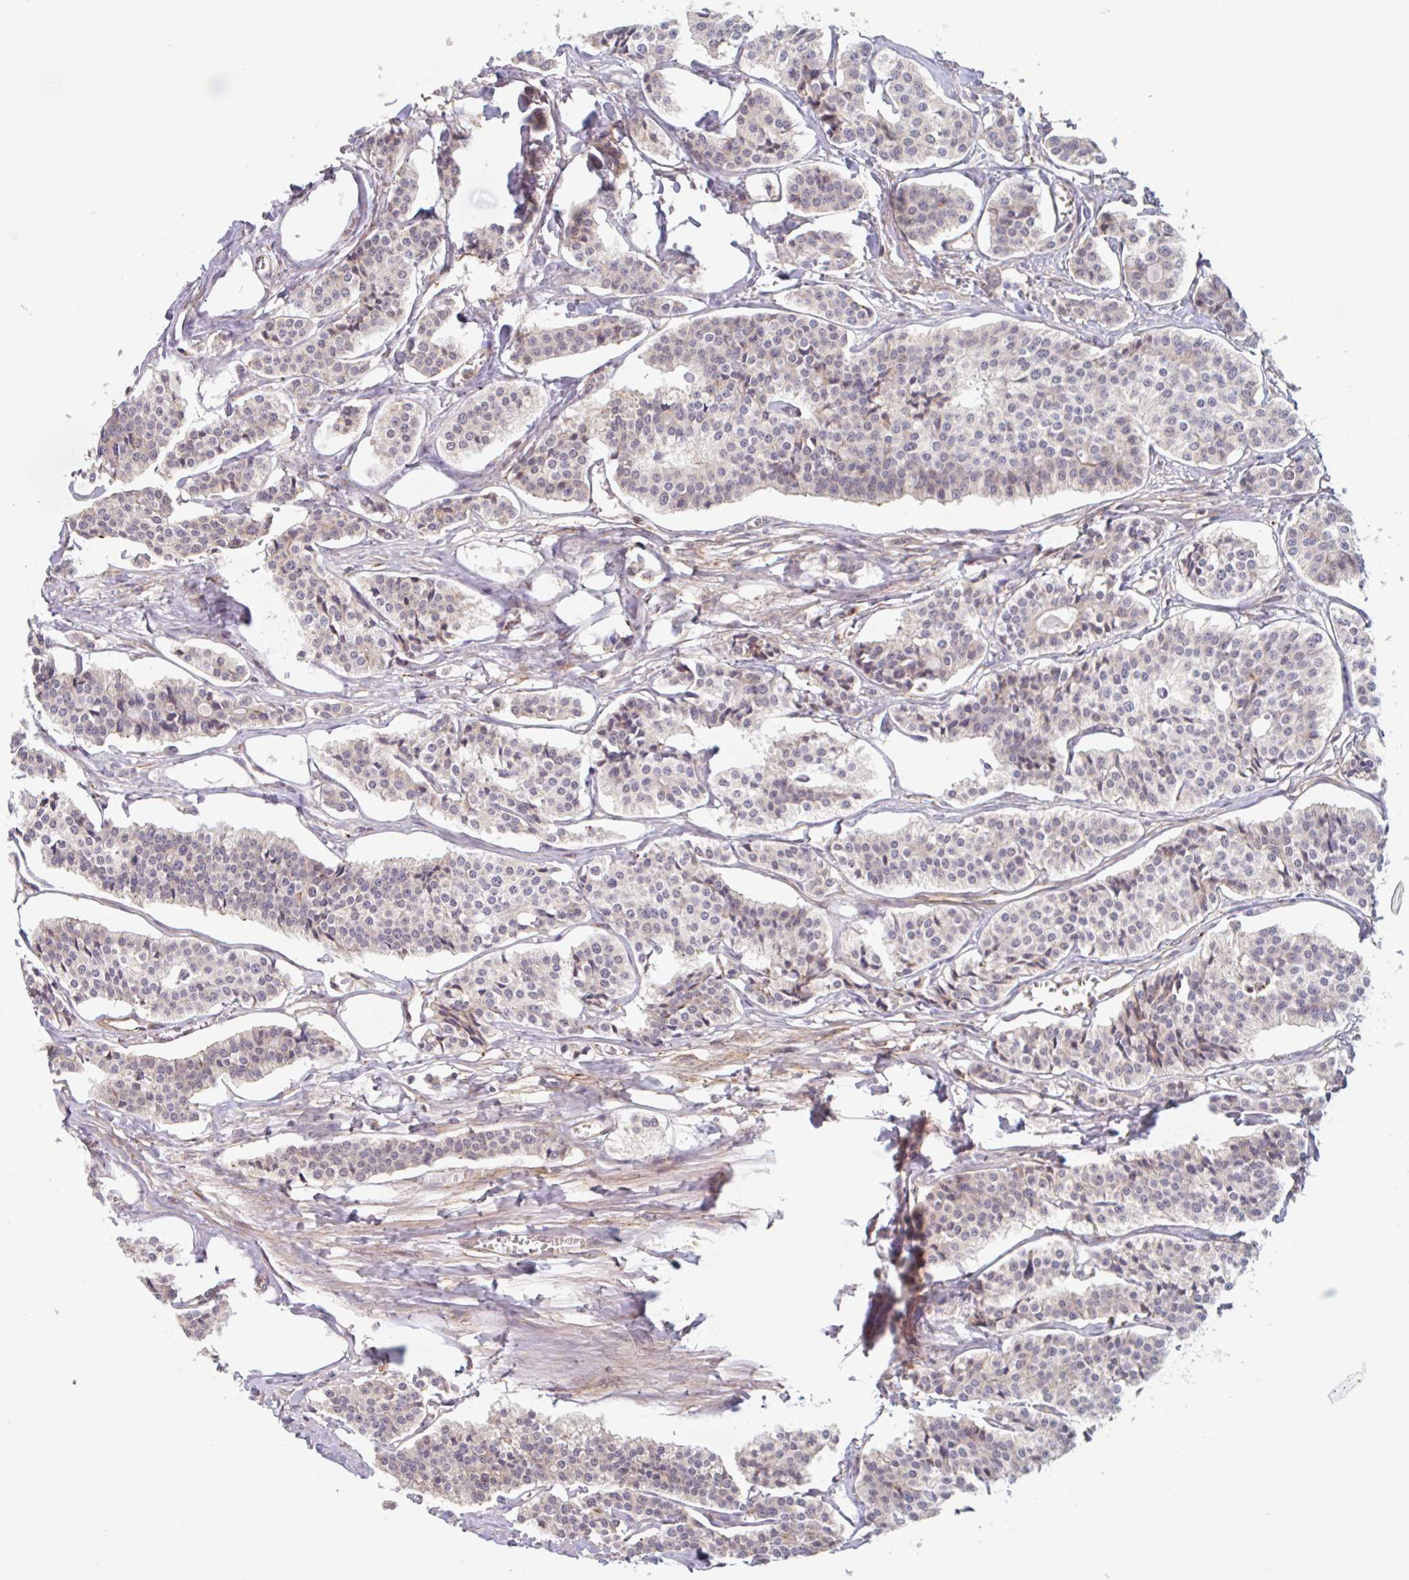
{"staining": {"intensity": "negative", "quantity": "none", "location": "none"}, "tissue": "carcinoid", "cell_type": "Tumor cells", "image_type": "cancer", "snomed": [{"axis": "morphology", "description": "Carcinoid, malignant, NOS"}, {"axis": "topography", "description": "Small intestine"}], "caption": "Tumor cells are negative for protein expression in human carcinoid (malignant).", "gene": "NUB1", "patient": {"sex": "male", "age": 63}}